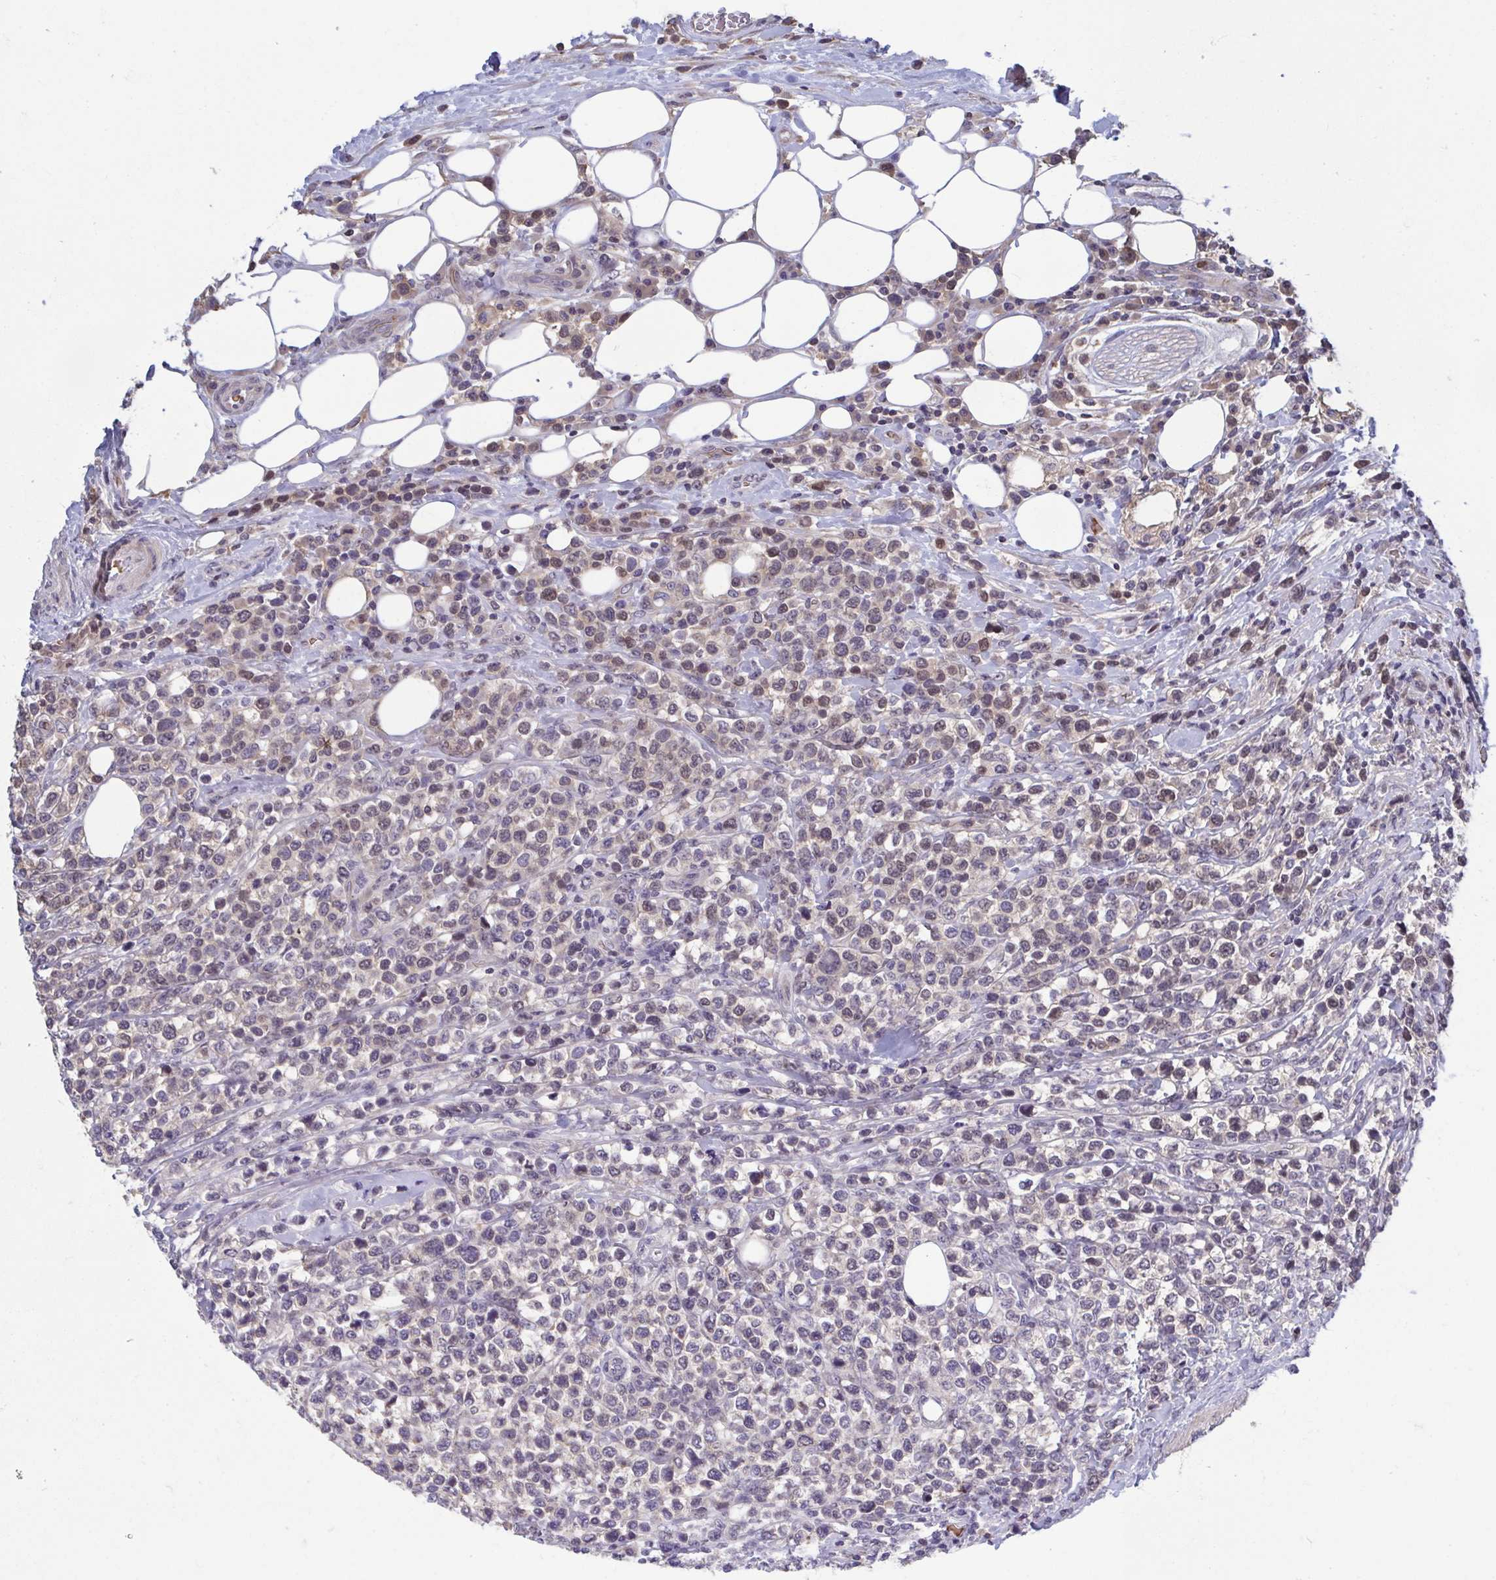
{"staining": {"intensity": "weak", "quantity": "25%-75%", "location": "cytoplasmic/membranous"}, "tissue": "lymphoma", "cell_type": "Tumor cells", "image_type": "cancer", "snomed": [{"axis": "morphology", "description": "Malignant lymphoma, non-Hodgkin's type, High grade"}, {"axis": "topography", "description": "Soft tissue"}], "caption": "Approximately 25%-75% of tumor cells in human malignant lymphoma, non-Hodgkin's type (high-grade) demonstrate weak cytoplasmic/membranous protein positivity as visualized by brown immunohistochemical staining.", "gene": "LRRC38", "patient": {"sex": "female", "age": 56}}